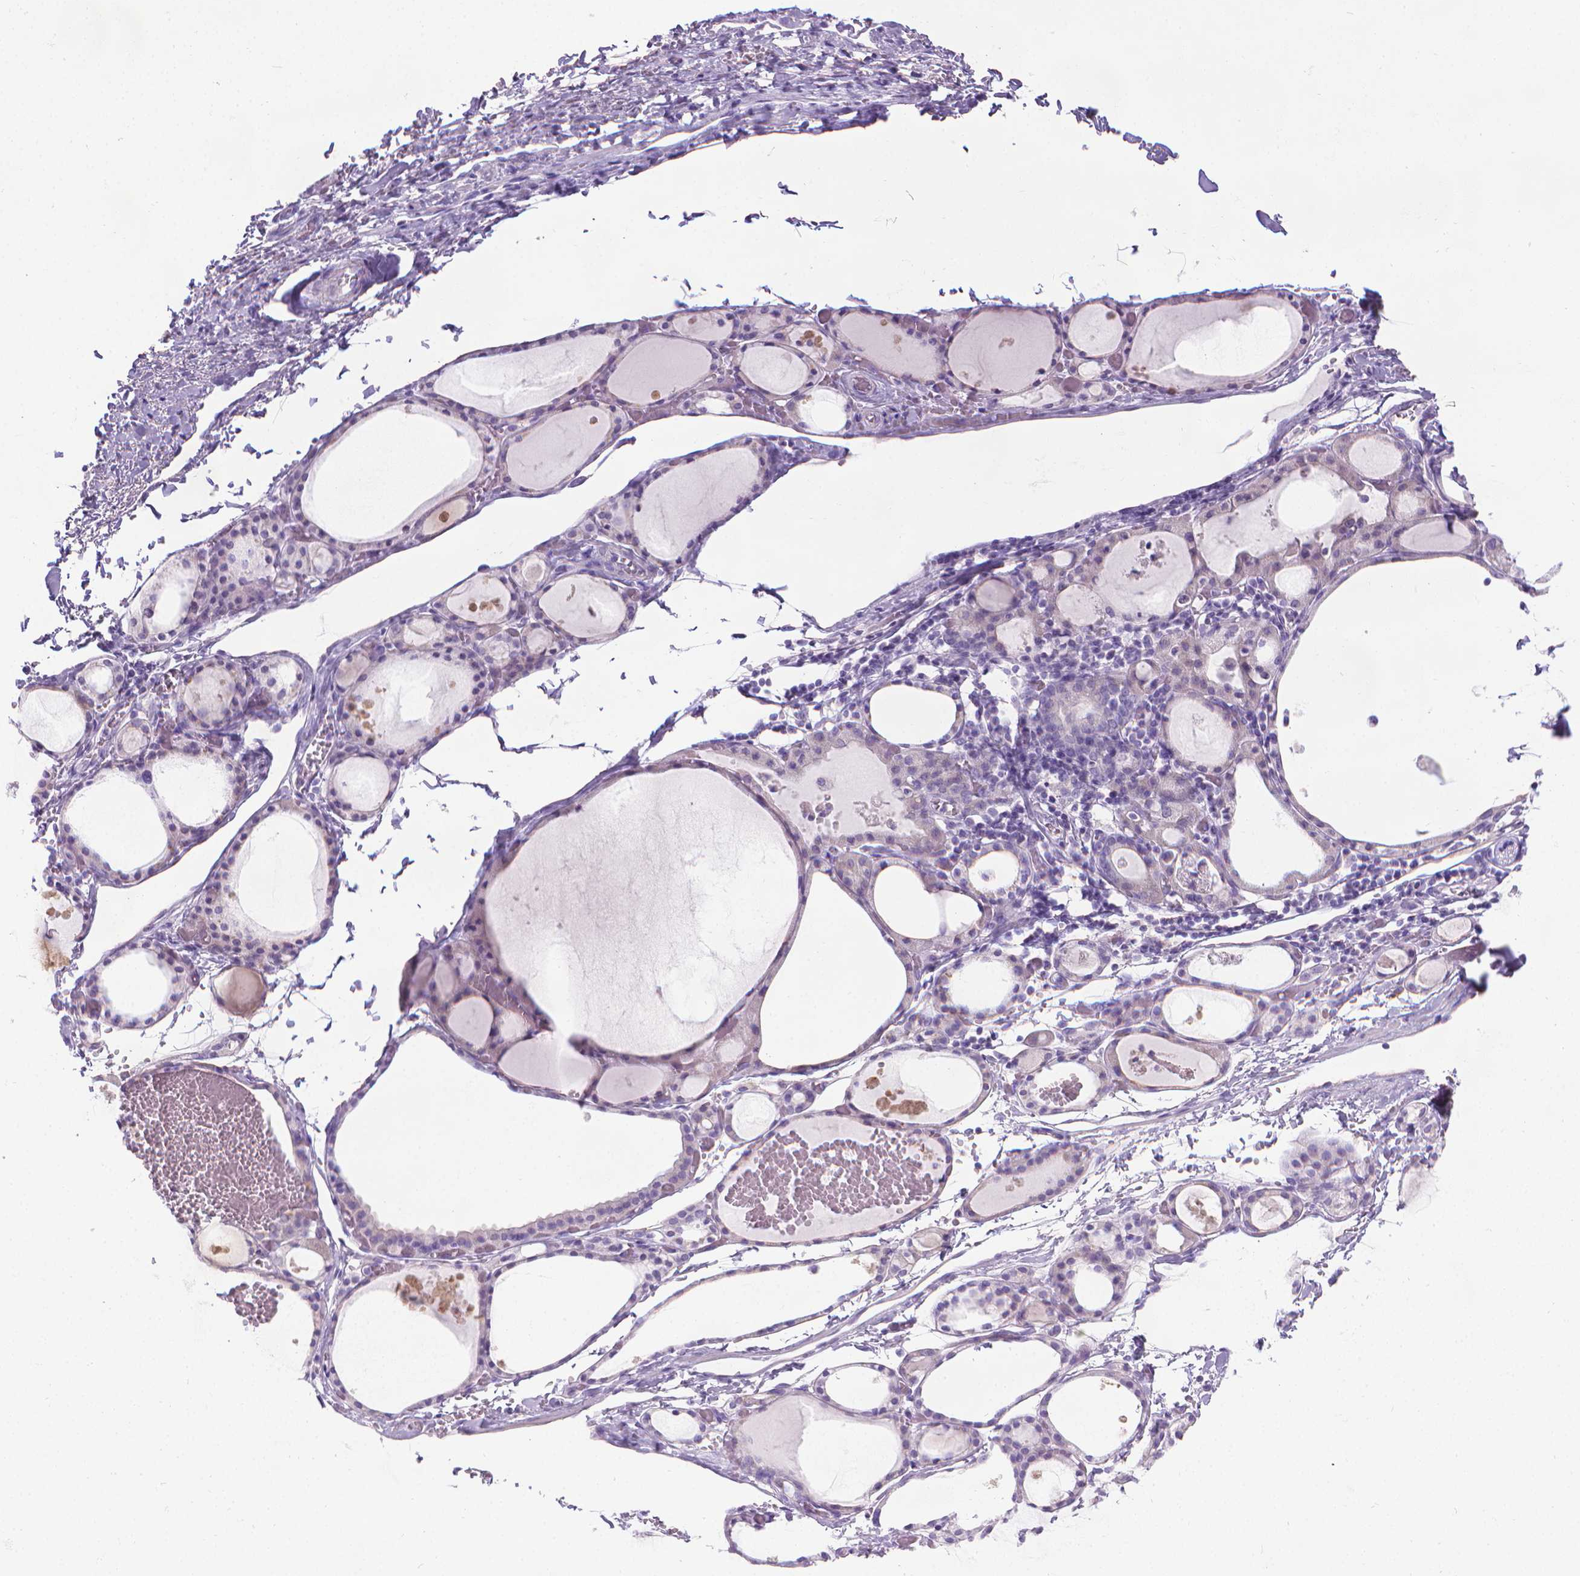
{"staining": {"intensity": "negative", "quantity": "none", "location": "none"}, "tissue": "thyroid gland", "cell_type": "Glandular cells", "image_type": "normal", "snomed": [{"axis": "morphology", "description": "Normal tissue, NOS"}, {"axis": "topography", "description": "Thyroid gland"}], "caption": "Immunohistochemical staining of normal thyroid gland displays no significant expression in glandular cells.", "gene": "SPAG6", "patient": {"sex": "male", "age": 68}}